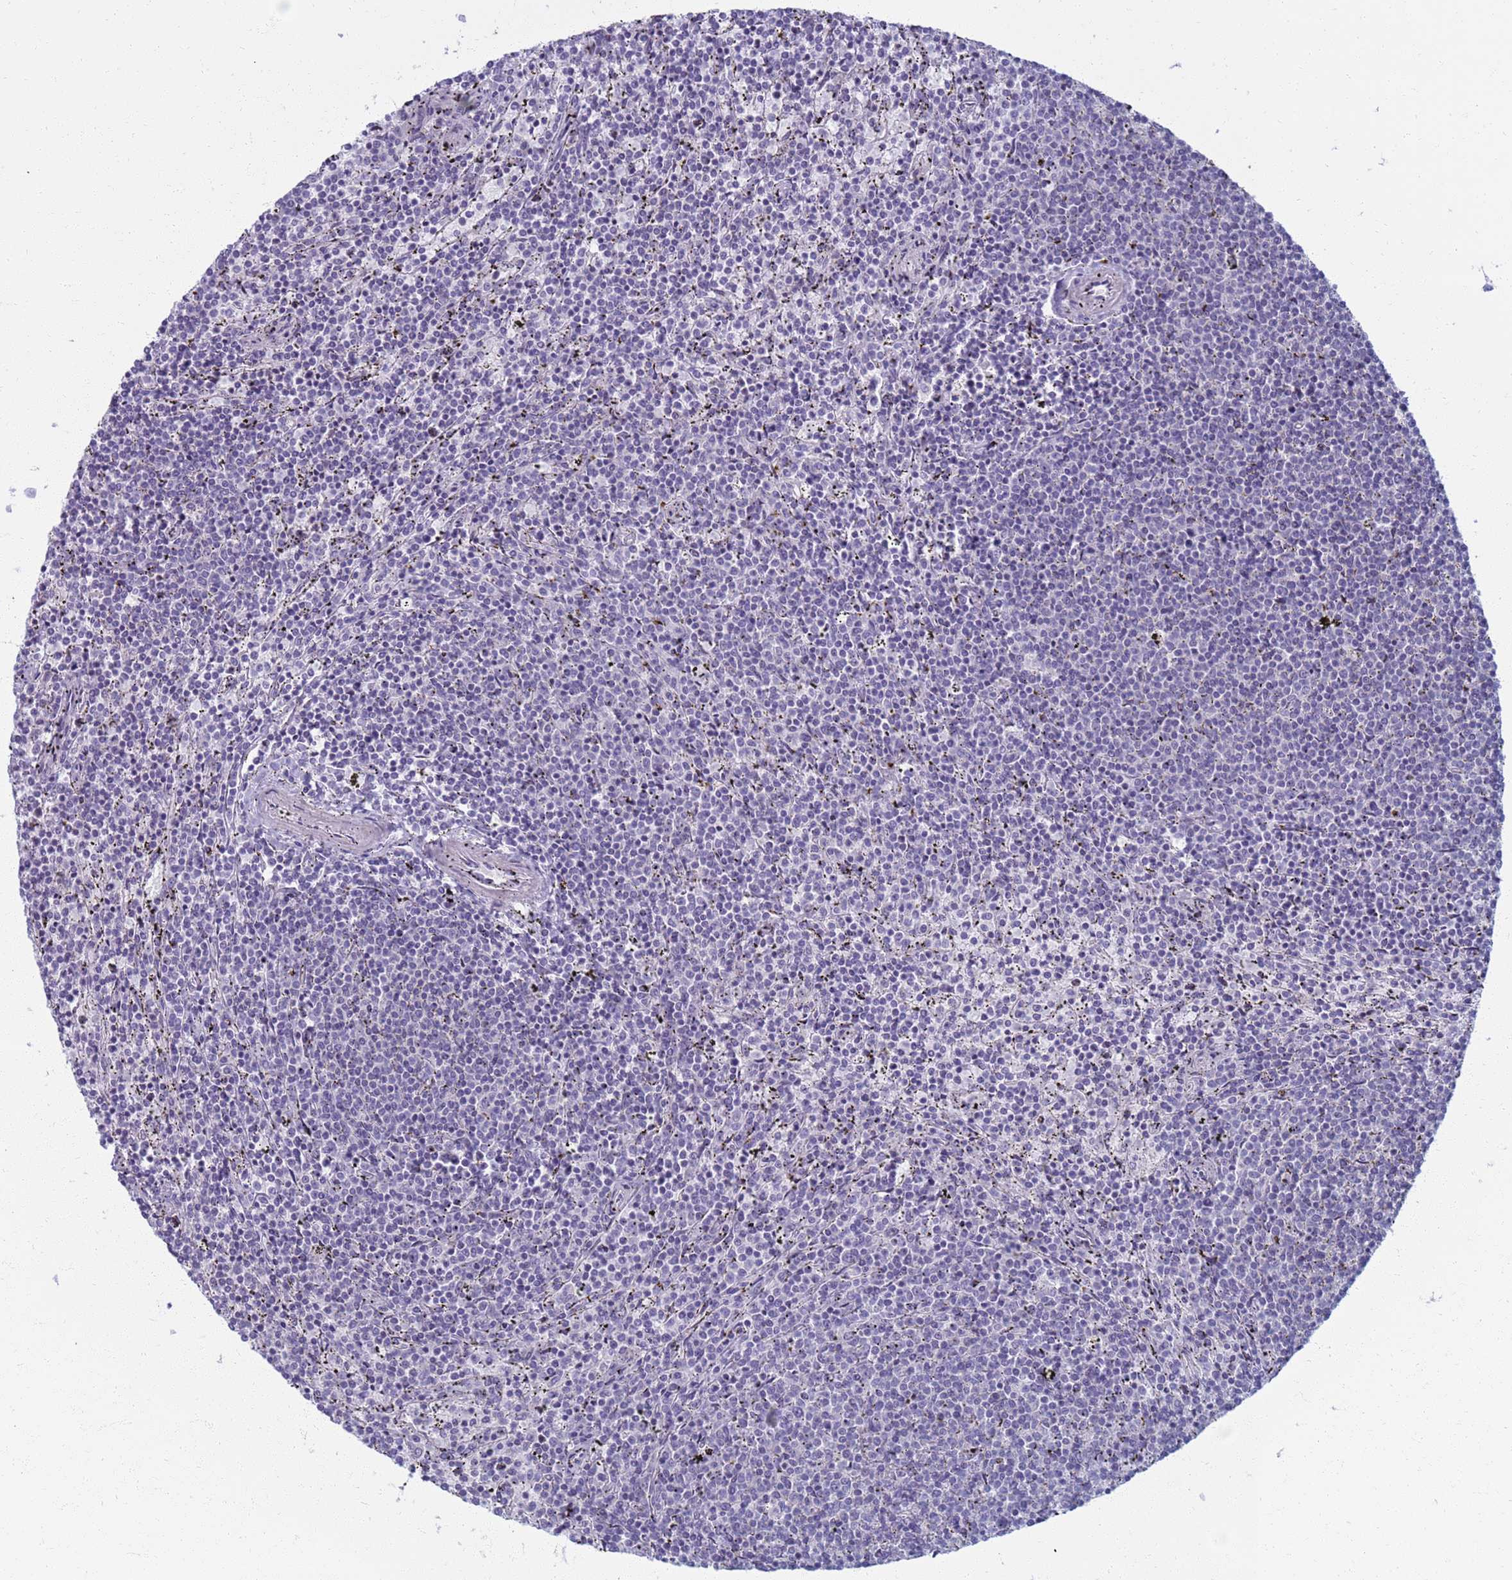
{"staining": {"intensity": "negative", "quantity": "none", "location": "none"}, "tissue": "lymphoma", "cell_type": "Tumor cells", "image_type": "cancer", "snomed": [{"axis": "morphology", "description": "Malignant lymphoma, non-Hodgkin's type, Low grade"}, {"axis": "topography", "description": "Spleen"}], "caption": "The histopathology image demonstrates no significant positivity in tumor cells of low-grade malignant lymphoma, non-Hodgkin's type.", "gene": "CLCA2", "patient": {"sex": "female", "age": 50}}